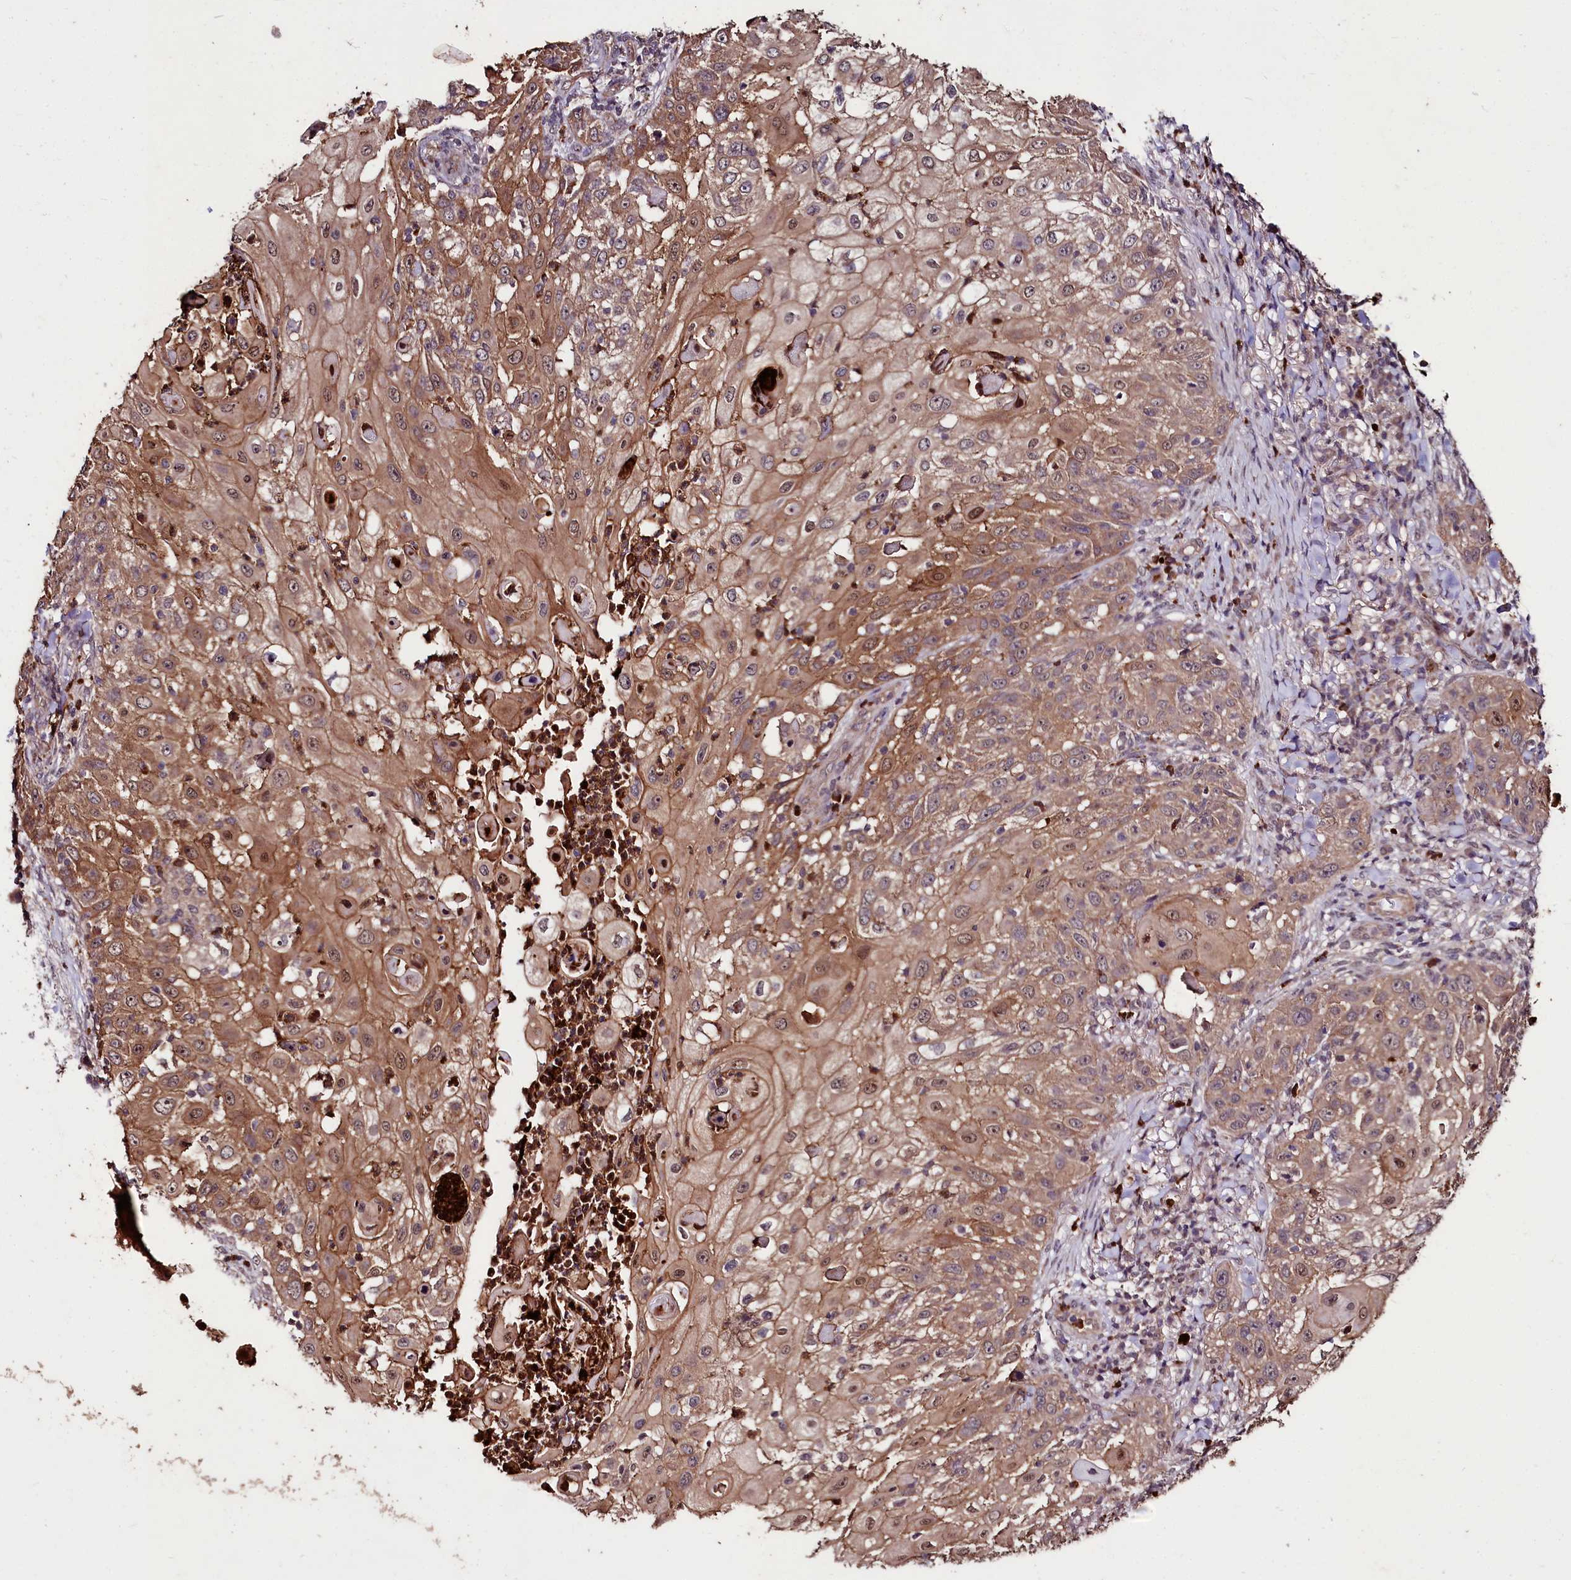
{"staining": {"intensity": "moderate", "quantity": ">75%", "location": "cytoplasmic/membranous,nuclear"}, "tissue": "skin cancer", "cell_type": "Tumor cells", "image_type": "cancer", "snomed": [{"axis": "morphology", "description": "Squamous cell carcinoma, NOS"}, {"axis": "topography", "description": "Skin"}], "caption": "Immunohistochemical staining of human squamous cell carcinoma (skin) exhibits medium levels of moderate cytoplasmic/membranous and nuclear protein expression in about >75% of tumor cells.", "gene": "KLRB1", "patient": {"sex": "female", "age": 44}}